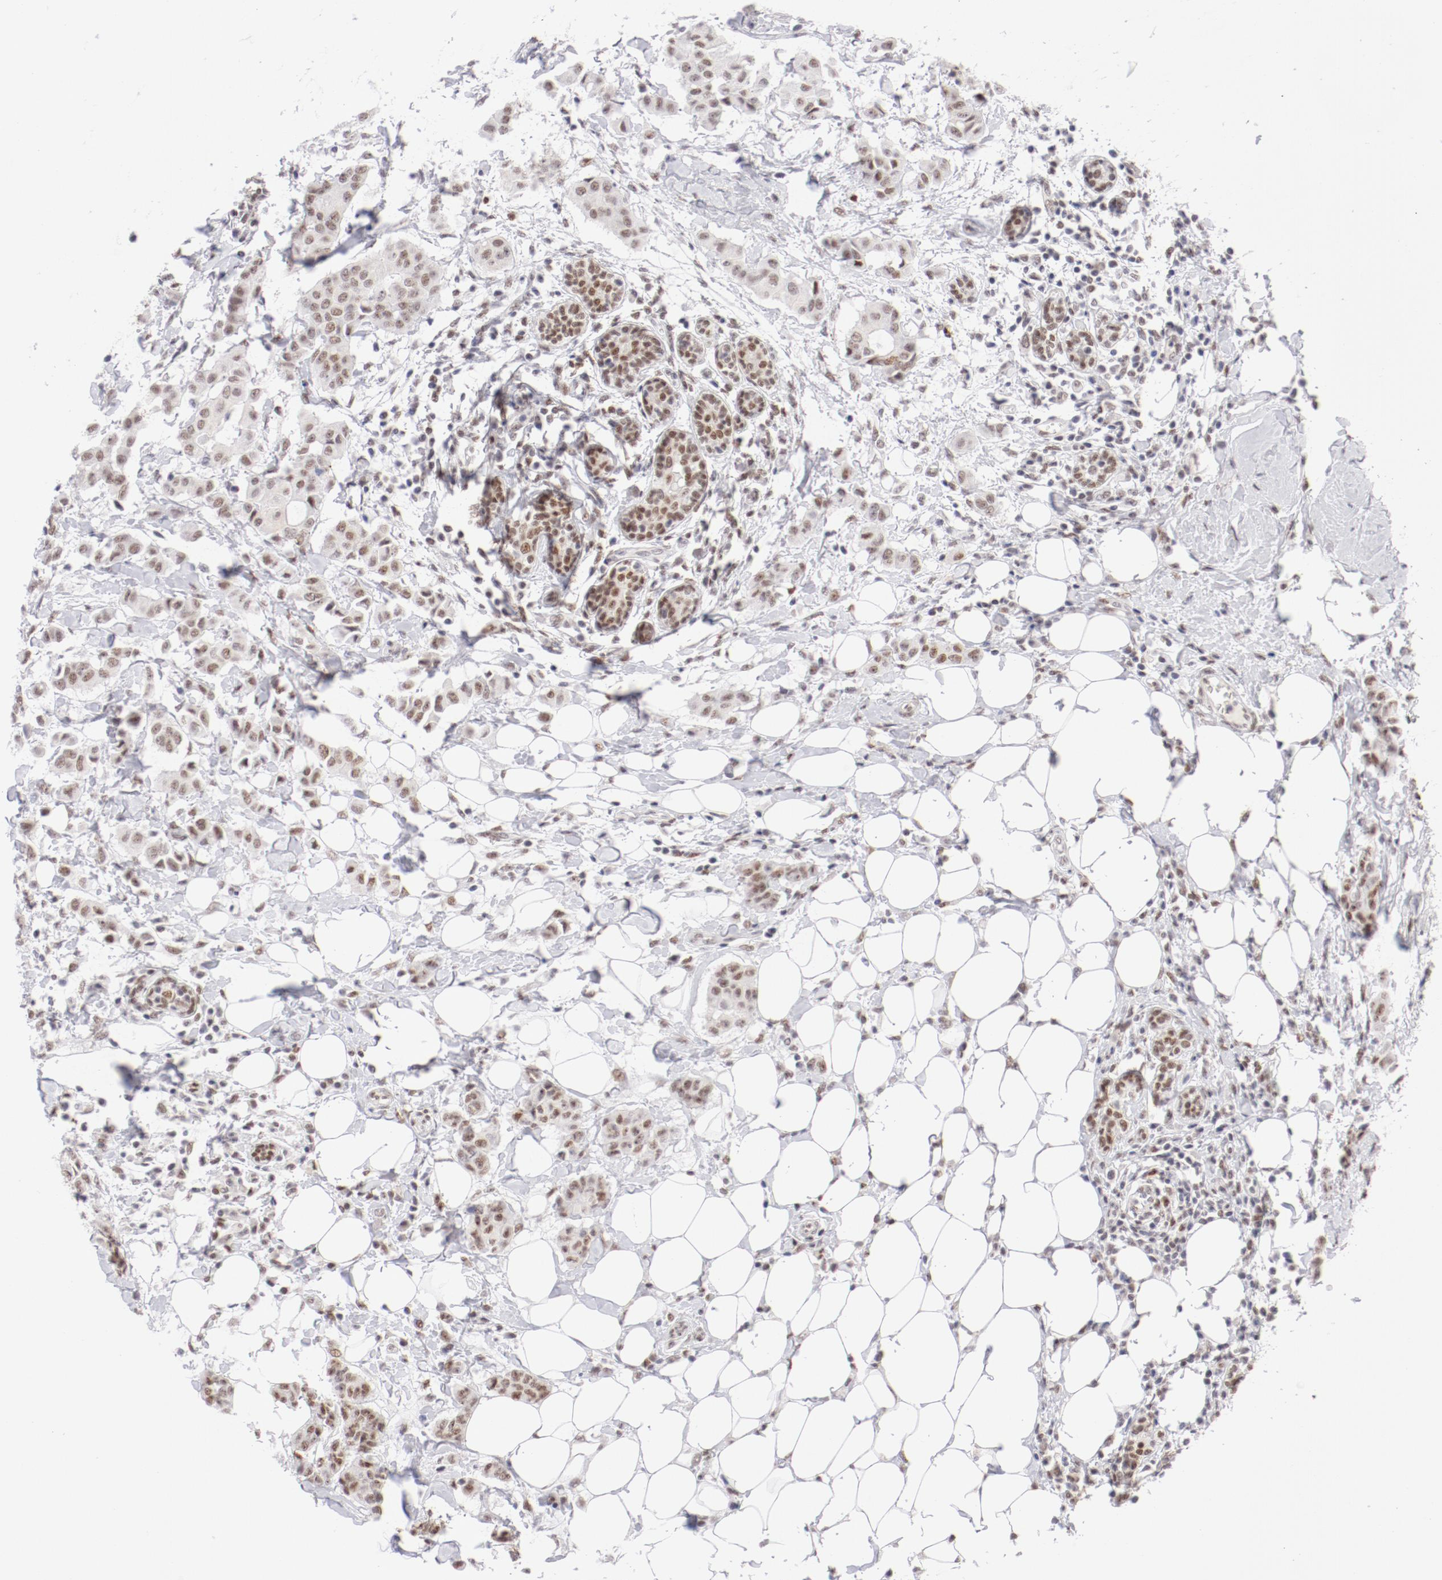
{"staining": {"intensity": "moderate", "quantity": ">75%", "location": "nuclear"}, "tissue": "breast cancer", "cell_type": "Tumor cells", "image_type": "cancer", "snomed": [{"axis": "morphology", "description": "Duct carcinoma"}, {"axis": "topography", "description": "Breast"}], "caption": "Human breast cancer stained for a protein (brown) exhibits moderate nuclear positive positivity in approximately >75% of tumor cells.", "gene": "TFAP4", "patient": {"sex": "female", "age": 40}}